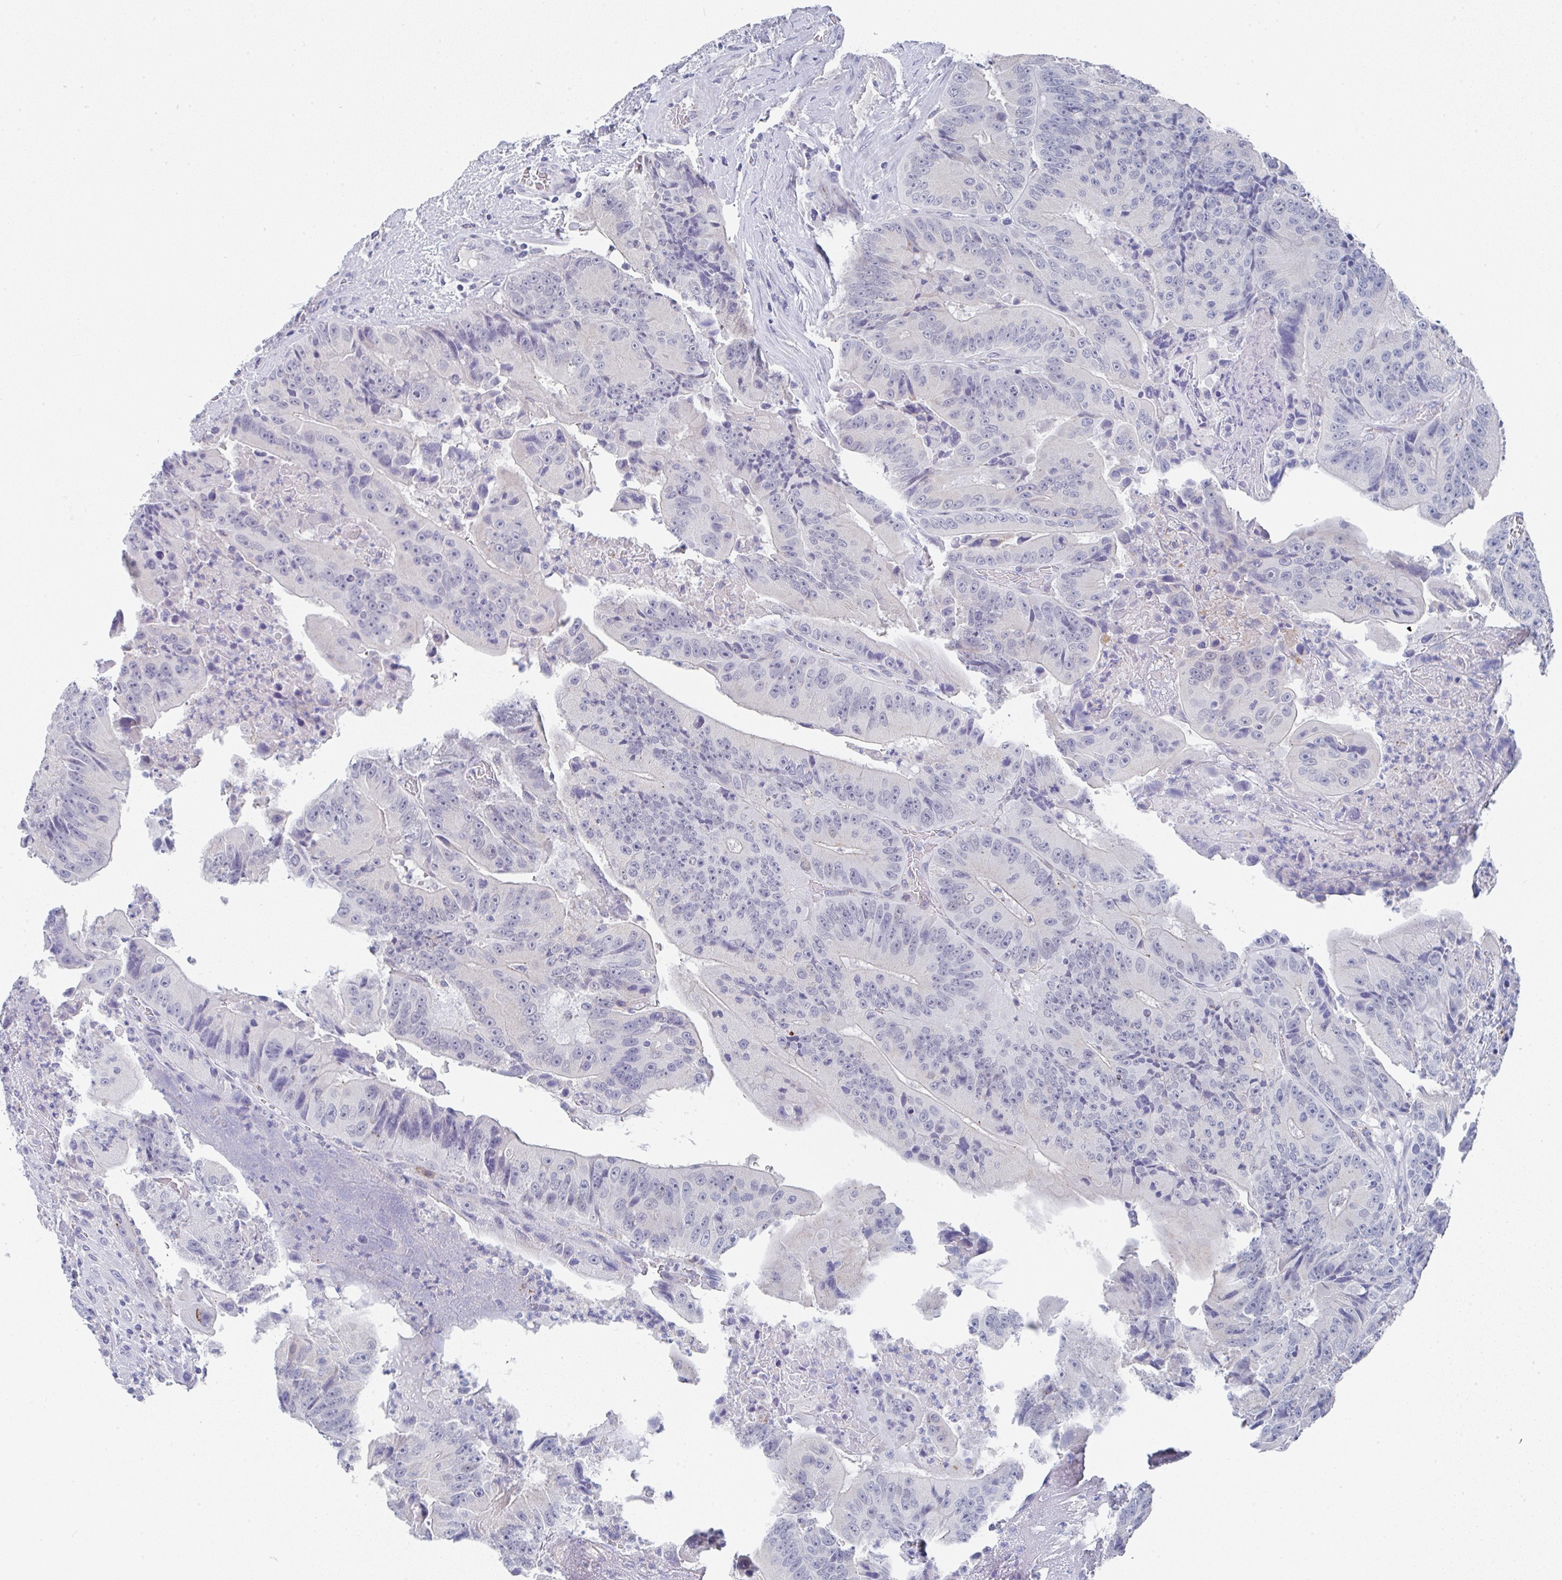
{"staining": {"intensity": "negative", "quantity": "none", "location": "none"}, "tissue": "colorectal cancer", "cell_type": "Tumor cells", "image_type": "cancer", "snomed": [{"axis": "morphology", "description": "Adenocarcinoma, NOS"}, {"axis": "topography", "description": "Colon"}], "caption": "The immunohistochemistry (IHC) image has no significant staining in tumor cells of colorectal adenocarcinoma tissue. The staining is performed using DAB brown chromogen with nuclei counter-stained in using hematoxylin.", "gene": "TNFRSF8", "patient": {"sex": "female", "age": 86}}